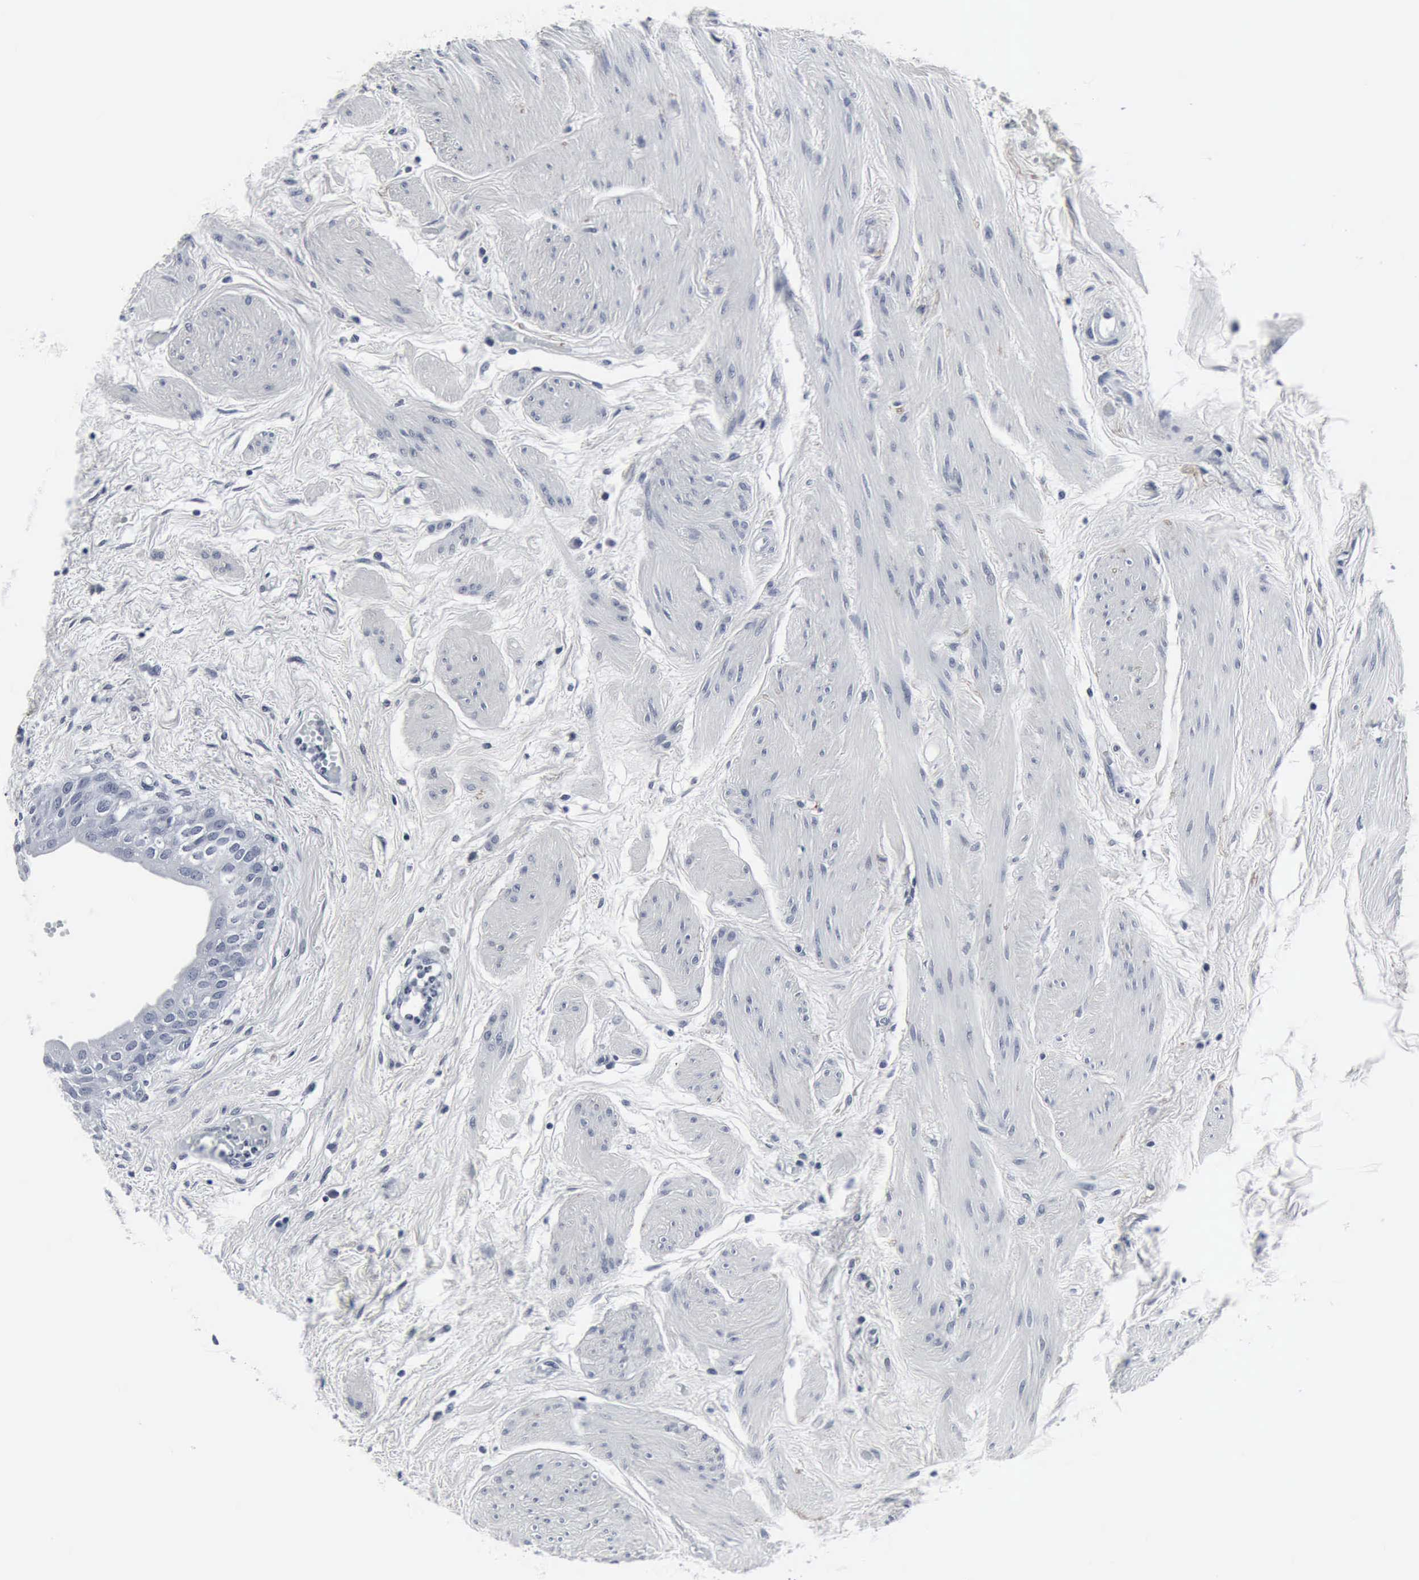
{"staining": {"intensity": "negative", "quantity": "none", "location": "none"}, "tissue": "urinary bladder", "cell_type": "Urothelial cells", "image_type": "normal", "snomed": [{"axis": "morphology", "description": "Normal tissue, NOS"}, {"axis": "topography", "description": "Urinary bladder"}], "caption": "This image is of benign urinary bladder stained with immunohistochemistry to label a protein in brown with the nuclei are counter-stained blue. There is no staining in urothelial cells.", "gene": "SNAP25", "patient": {"sex": "female", "age": 55}}